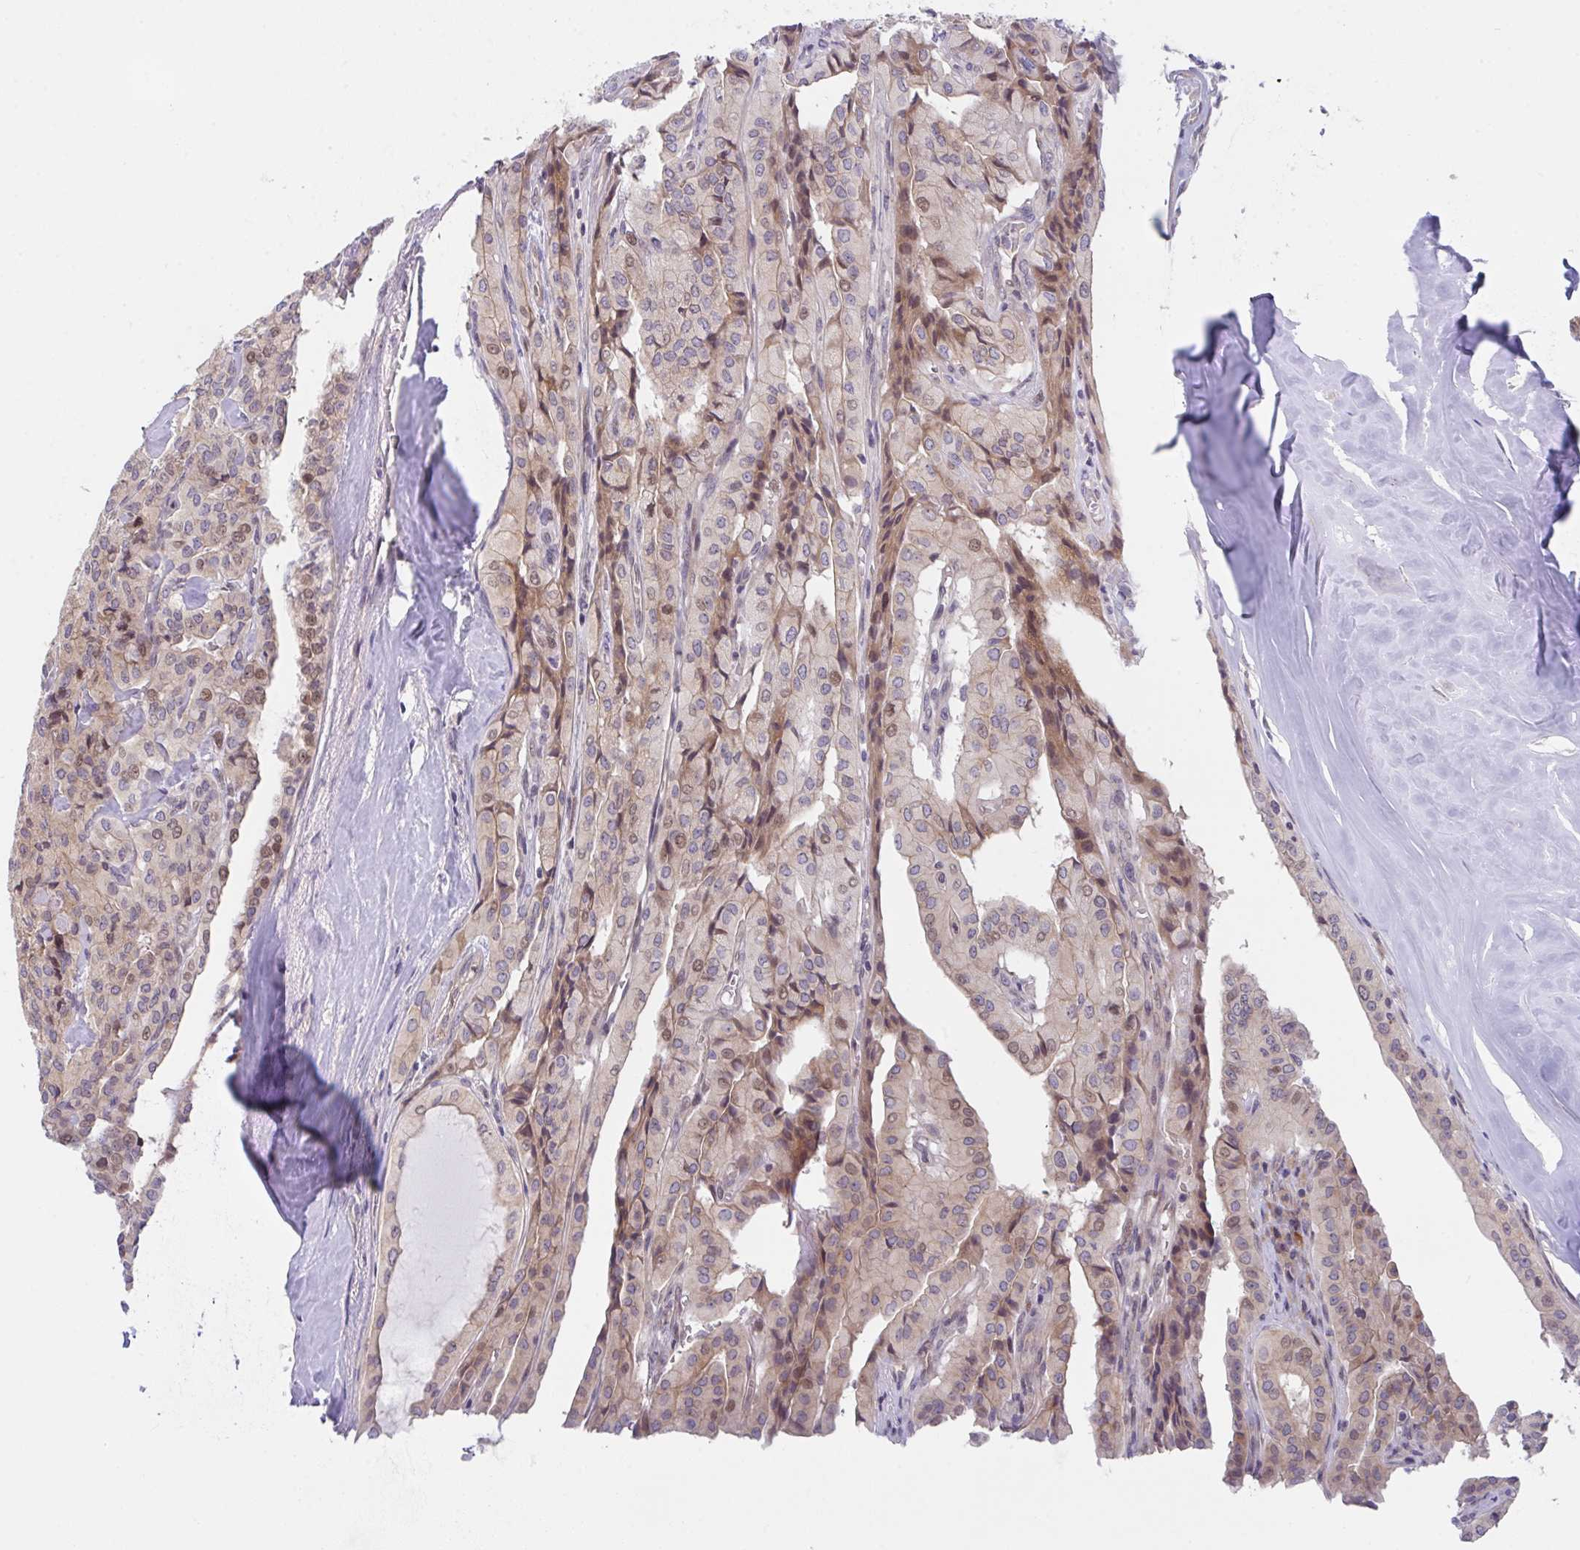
{"staining": {"intensity": "moderate", "quantity": "<25%", "location": "cytoplasmic/membranous,nuclear"}, "tissue": "thyroid cancer", "cell_type": "Tumor cells", "image_type": "cancer", "snomed": [{"axis": "morphology", "description": "Papillary adenocarcinoma, NOS"}, {"axis": "topography", "description": "Thyroid gland"}], "caption": "Protein staining displays moderate cytoplasmic/membranous and nuclear staining in approximately <25% of tumor cells in thyroid papillary adenocarcinoma. Immunohistochemistry (ihc) stains the protein in brown and the nuclei are stained blue.", "gene": "RBM18", "patient": {"sex": "female", "age": 59}}